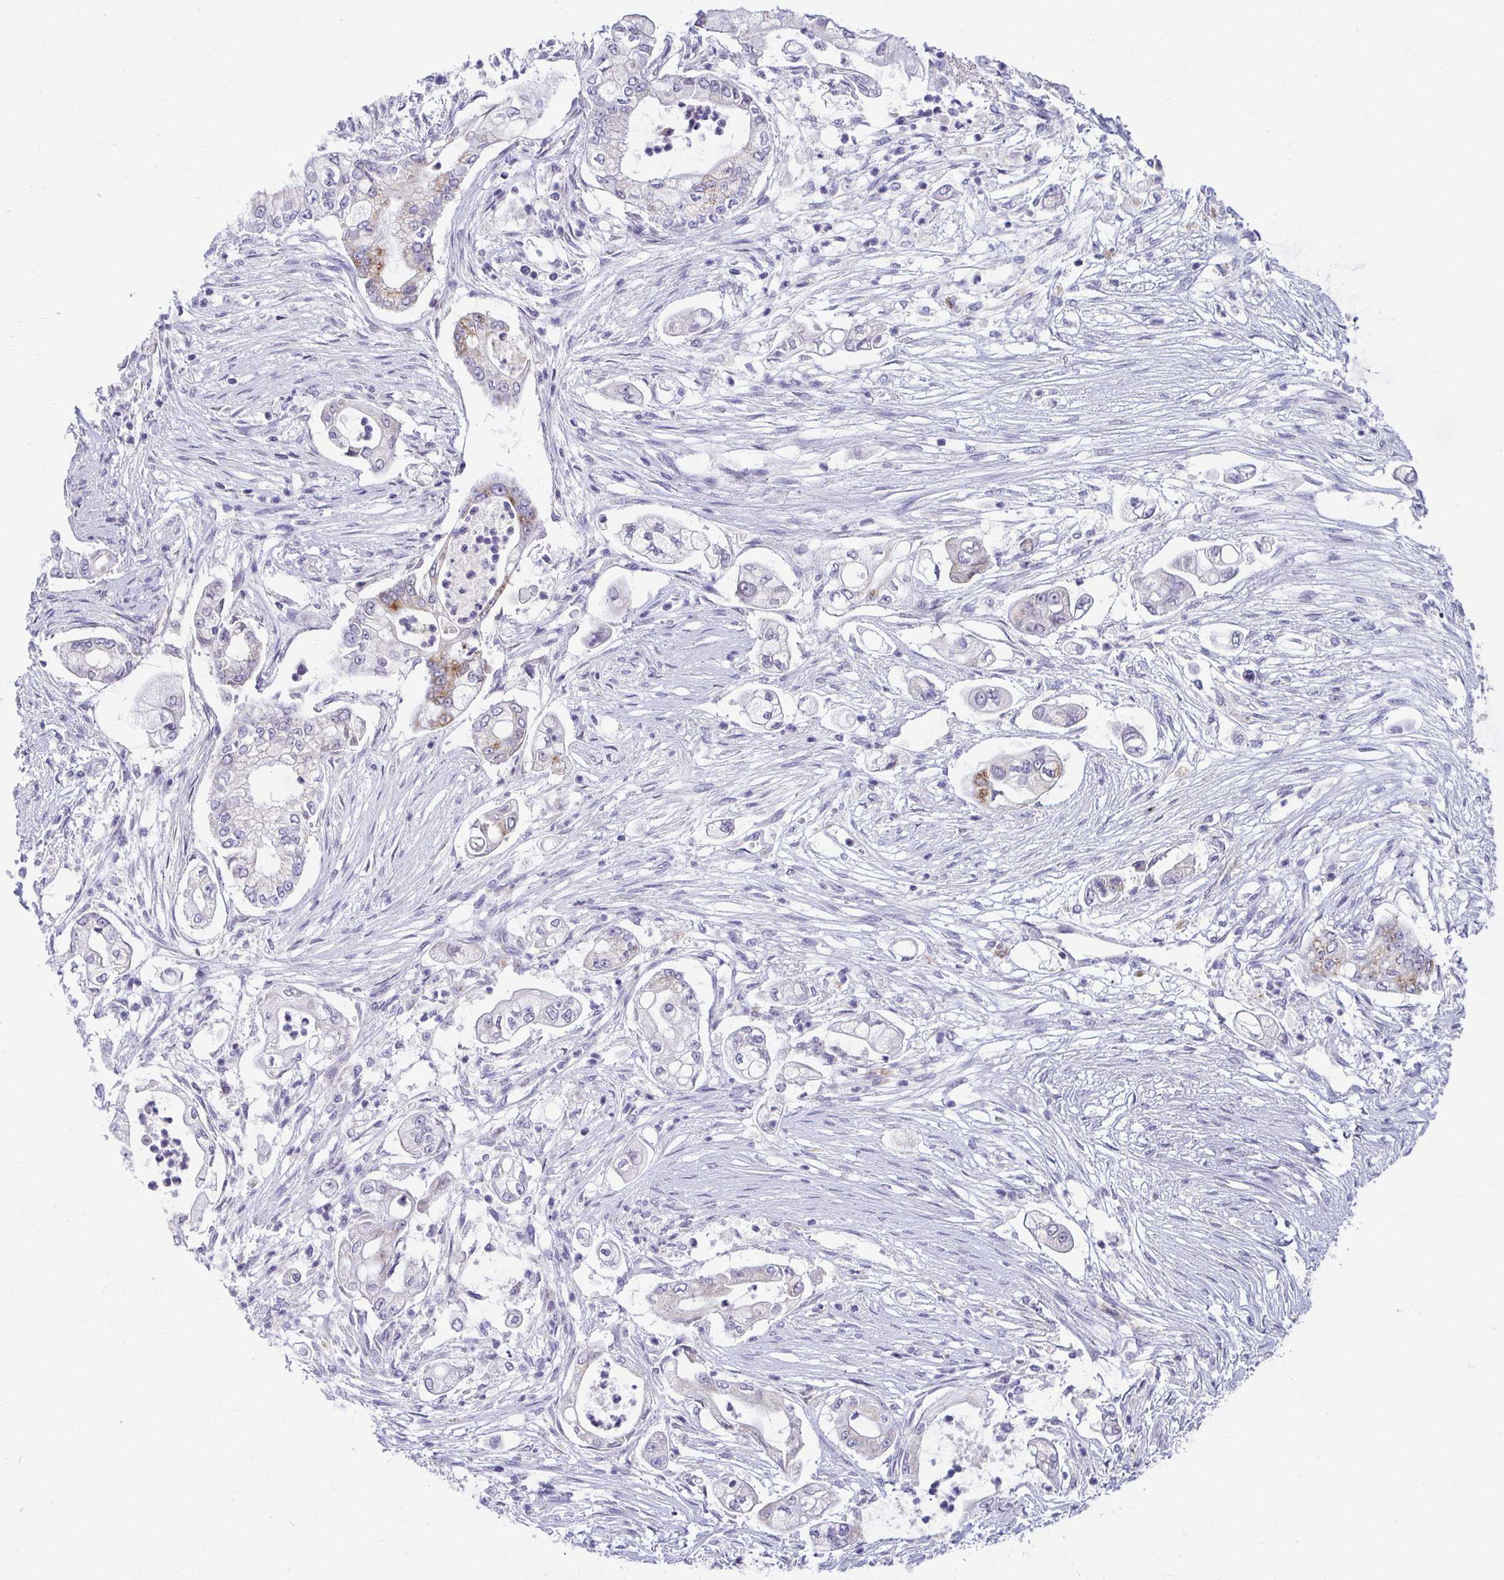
{"staining": {"intensity": "moderate", "quantity": "<25%", "location": "cytoplasmic/membranous"}, "tissue": "pancreatic cancer", "cell_type": "Tumor cells", "image_type": "cancer", "snomed": [{"axis": "morphology", "description": "Adenocarcinoma, NOS"}, {"axis": "topography", "description": "Pancreas"}], "caption": "Immunohistochemical staining of pancreatic adenocarcinoma shows low levels of moderate cytoplasmic/membranous positivity in about <25% of tumor cells.", "gene": "EXOC5", "patient": {"sex": "female", "age": 69}}